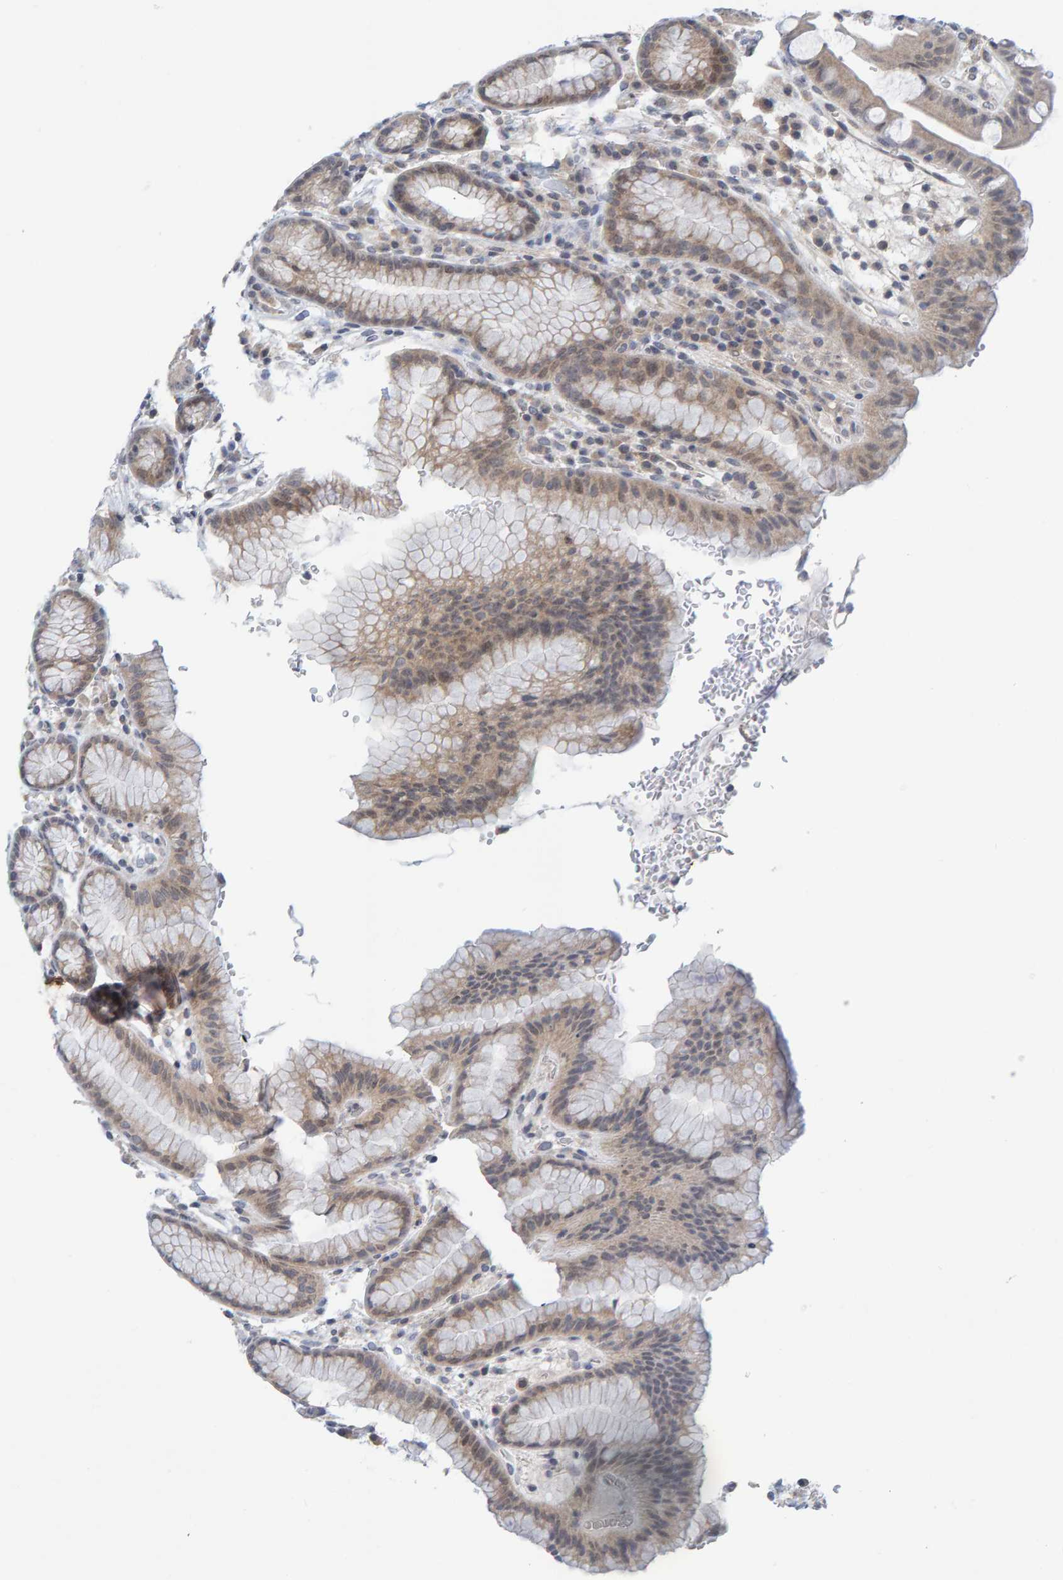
{"staining": {"intensity": "weak", "quantity": "25%-75%", "location": "cytoplasmic/membranous"}, "tissue": "stomach", "cell_type": "Glandular cells", "image_type": "normal", "snomed": [{"axis": "morphology", "description": "Normal tissue, NOS"}, {"axis": "topography", "description": "Stomach, lower"}], "caption": "High-magnification brightfield microscopy of unremarkable stomach stained with DAB (3,3'-diaminobenzidine) (brown) and counterstained with hematoxylin (blue). glandular cells exhibit weak cytoplasmic/membranous expression is identified in approximately25%-75% of cells.", "gene": "CDH2", "patient": {"sex": "male", "age": 52}}